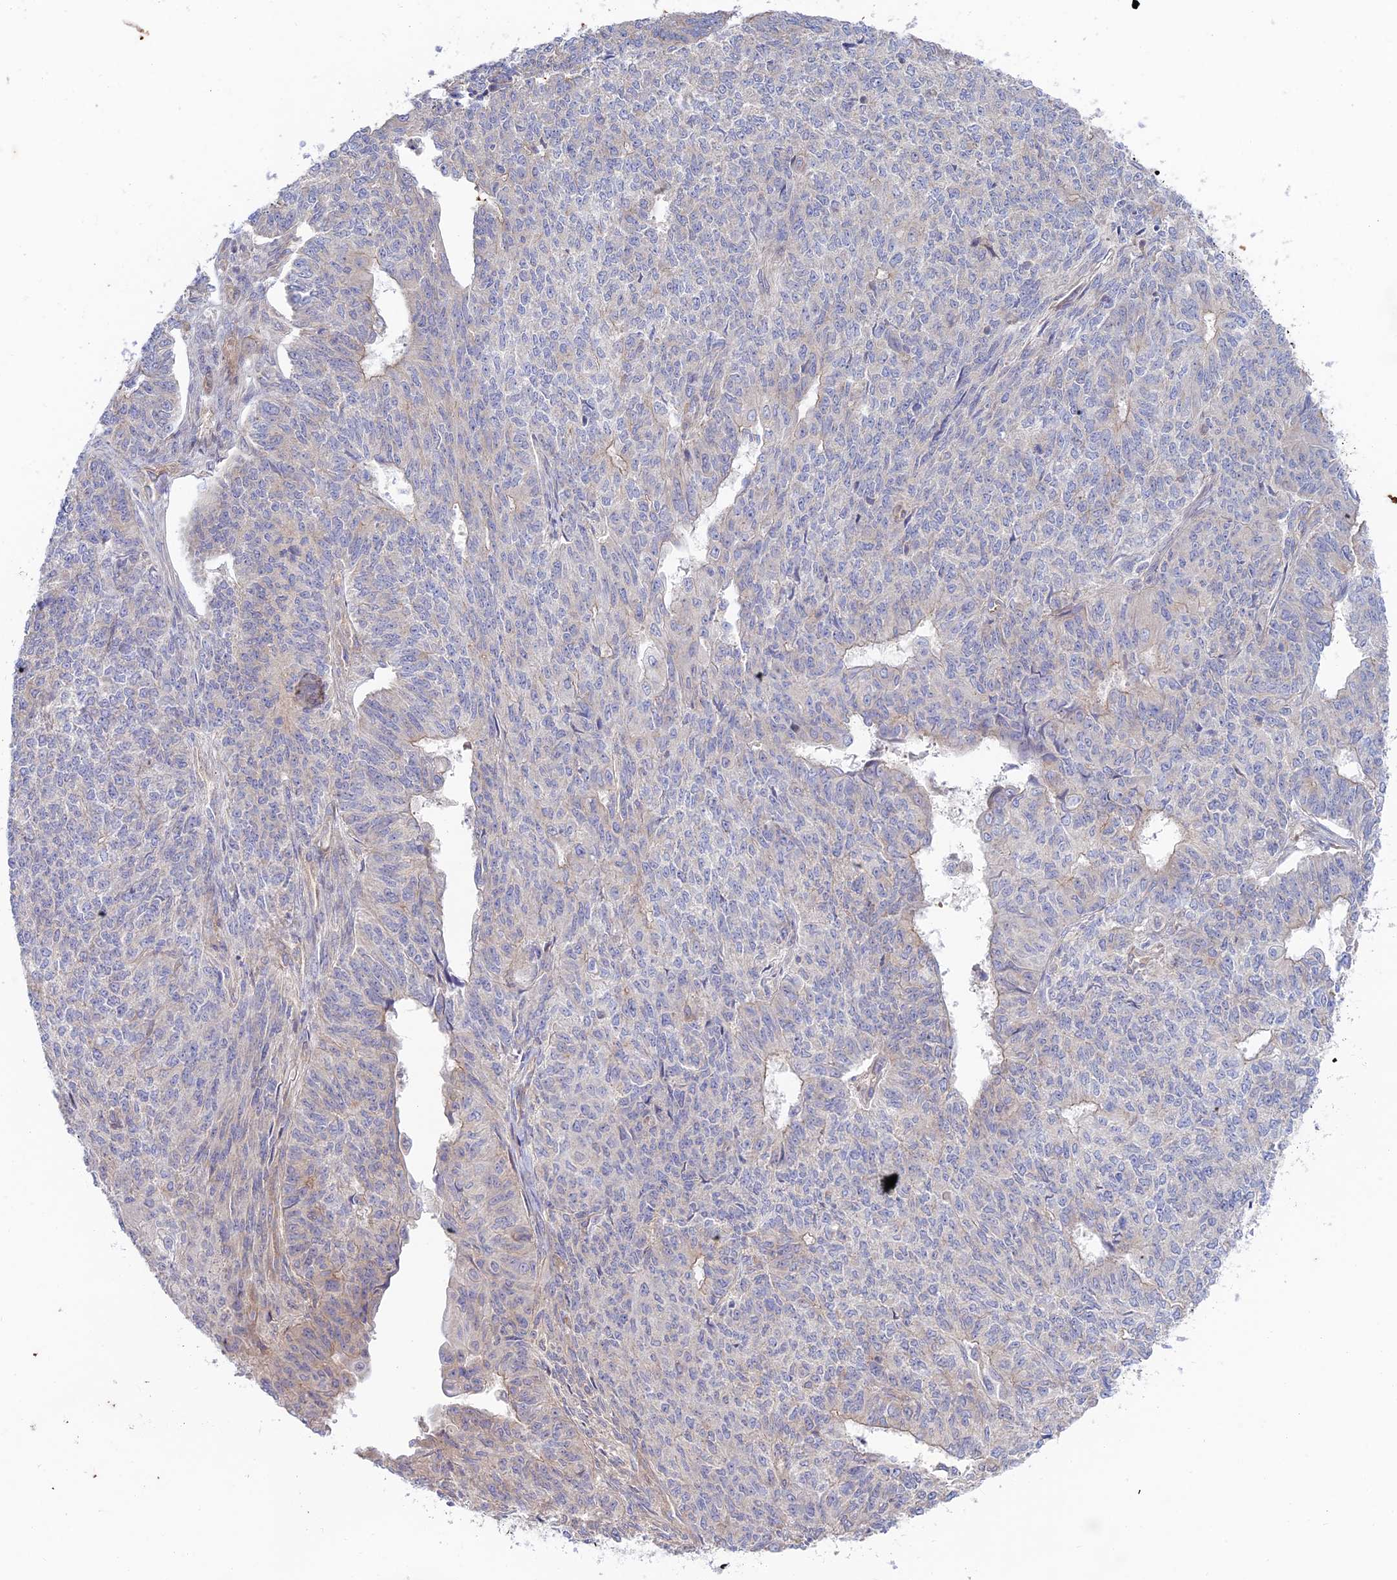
{"staining": {"intensity": "negative", "quantity": "none", "location": "none"}, "tissue": "endometrial cancer", "cell_type": "Tumor cells", "image_type": "cancer", "snomed": [{"axis": "morphology", "description": "Adenocarcinoma, NOS"}, {"axis": "topography", "description": "Endometrium"}], "caption": "An image of endometrial cancer stained for a protein demonstrates no brown staining in tumor cells.", "gene": "KCNAB1", "patient": {"sex": "female", "age": 32}}